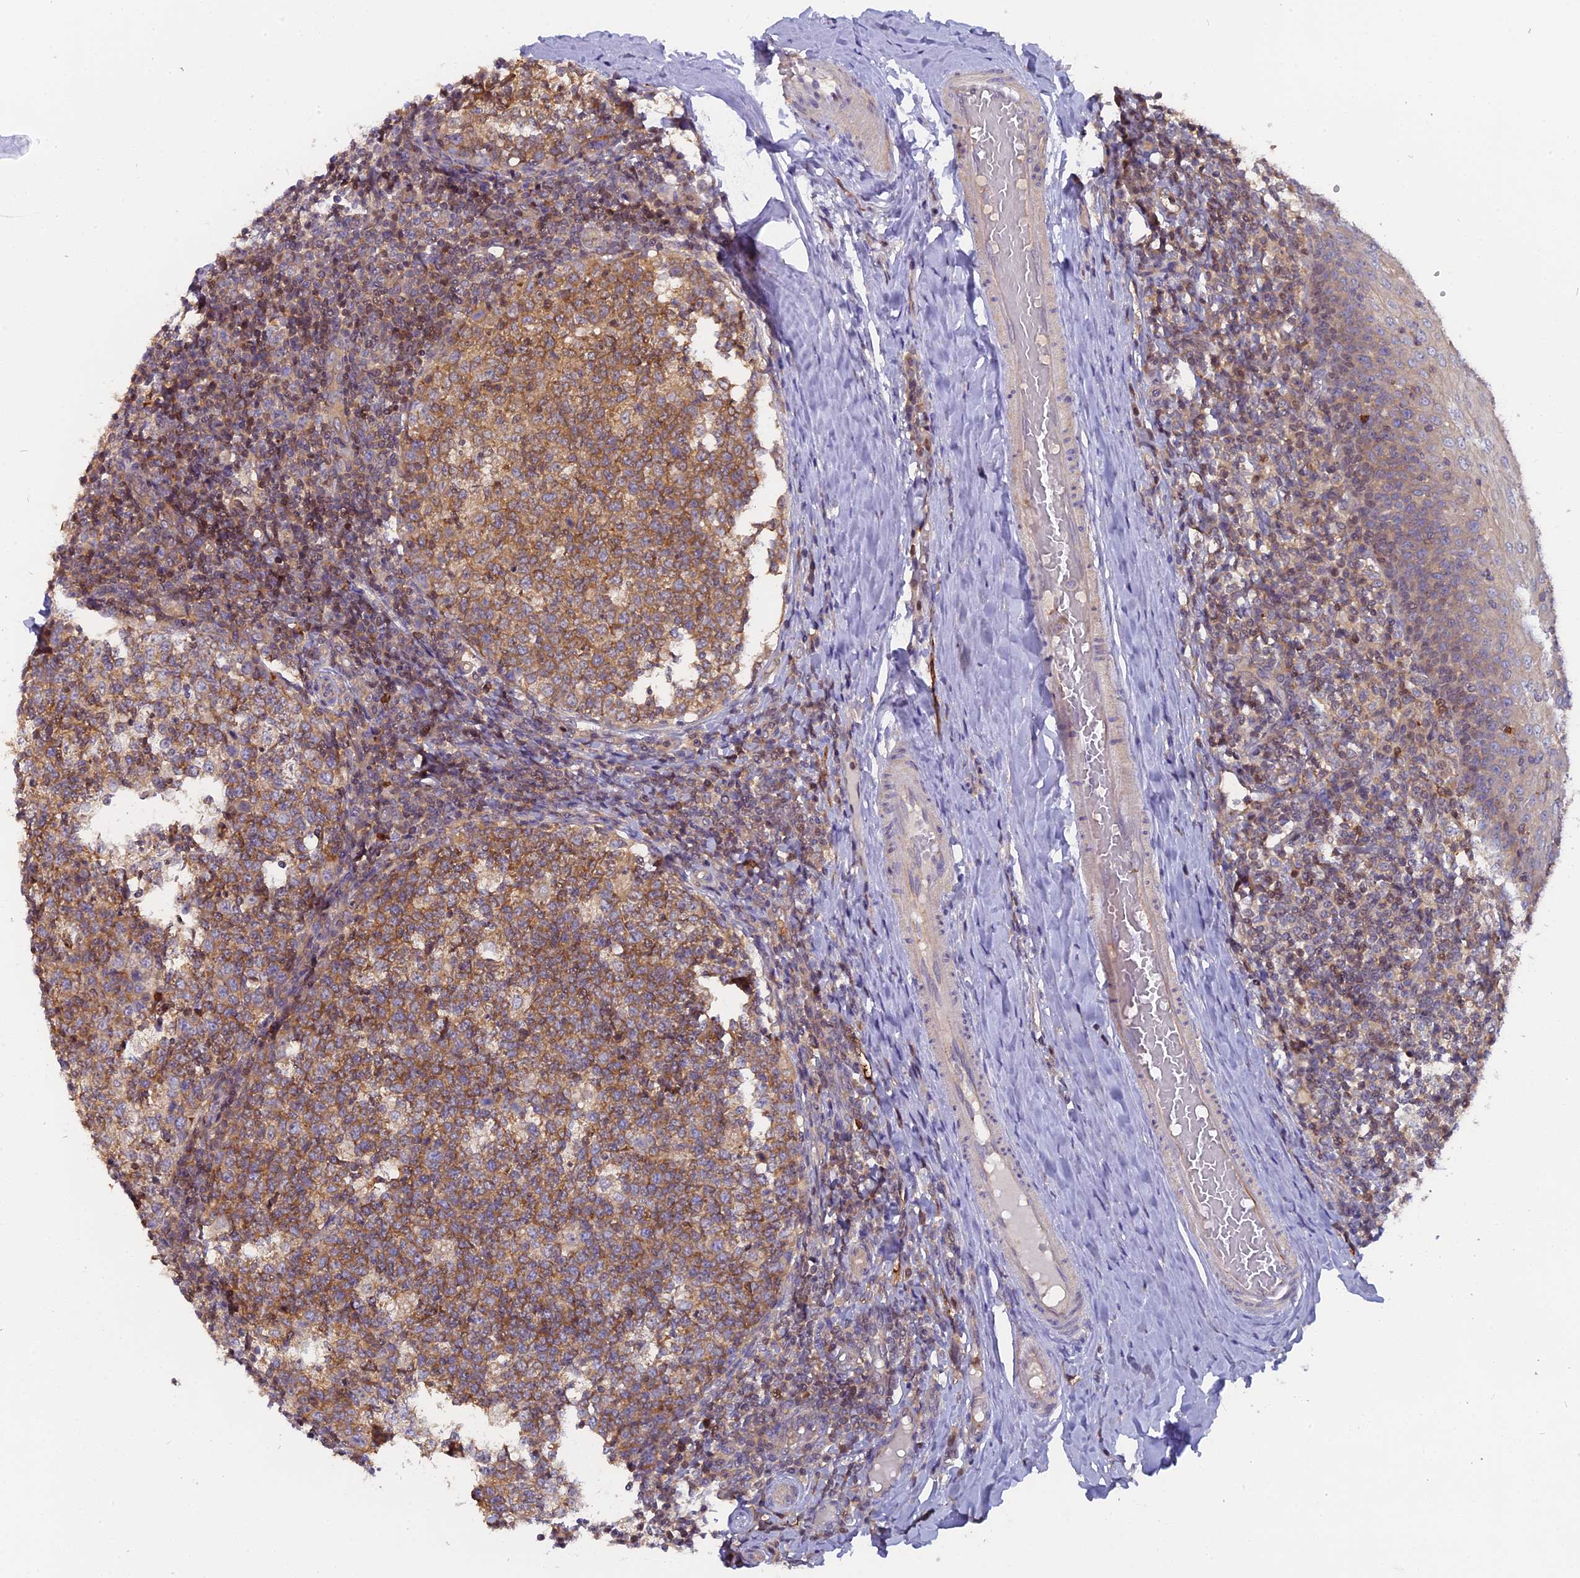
{"staining": {"intensity": "moderate", "quantity": ">75%", "location": "cytoplasmic/membranous"}, "tissue": "tonsil", "cell_type": "Germinal center cells", "image_type": "normal", "snomed": [{"axis": "morphology", "description": "Normal tissue, NOS"}, {"axis": "topography", "description": "Tonsil"}], "caption": "Tonsil stained with a brown dye shows moderate cytoplasmic/membranous positive expression in approximately >75% of germinal center cells.", "gene": "FAM118B", "patient": {"sex": "female", "age": 19}}